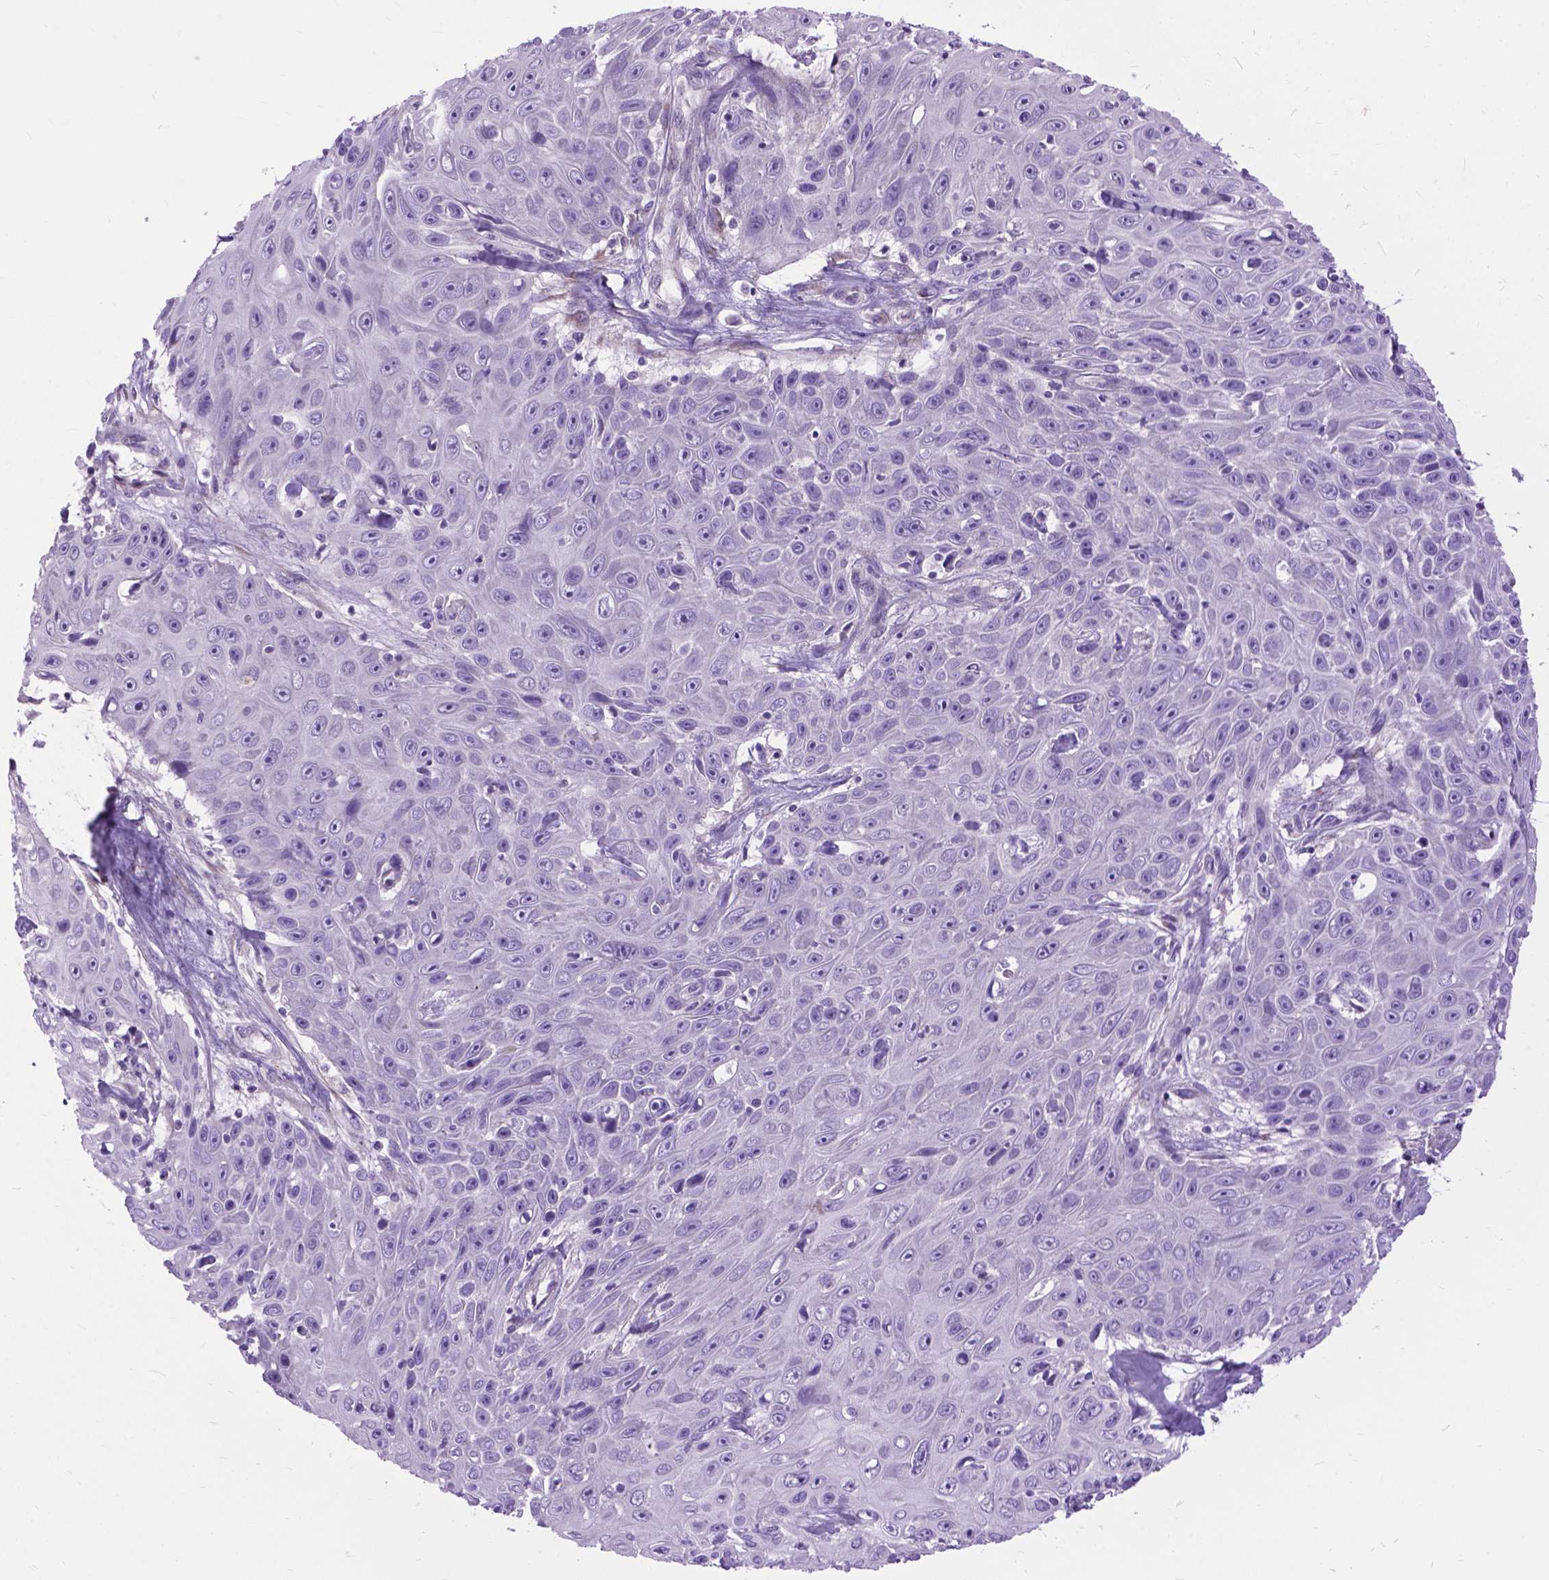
{"staining": {"intensity": "negative", "quantity": "none", "location": "none"}, "tissue": "skin cancer", "cell_type": "Tumor cells", "image_type": "cancer", "snomed": [{"axis": "morphology", "description": "Squamous cell carcinoma, NOS"}, {"axis": "topography", "description": "Skin"}], "caption": "IHC histopathology image of neoplastic tissue: human squamous cell carcinoma (skin) stained with DAB (3,3'-diaminobenzidine) reveals no significant protein staining in tumor cells.", "gene": "APCDD1L", "patient": {"sex": "male", "age": 82}}